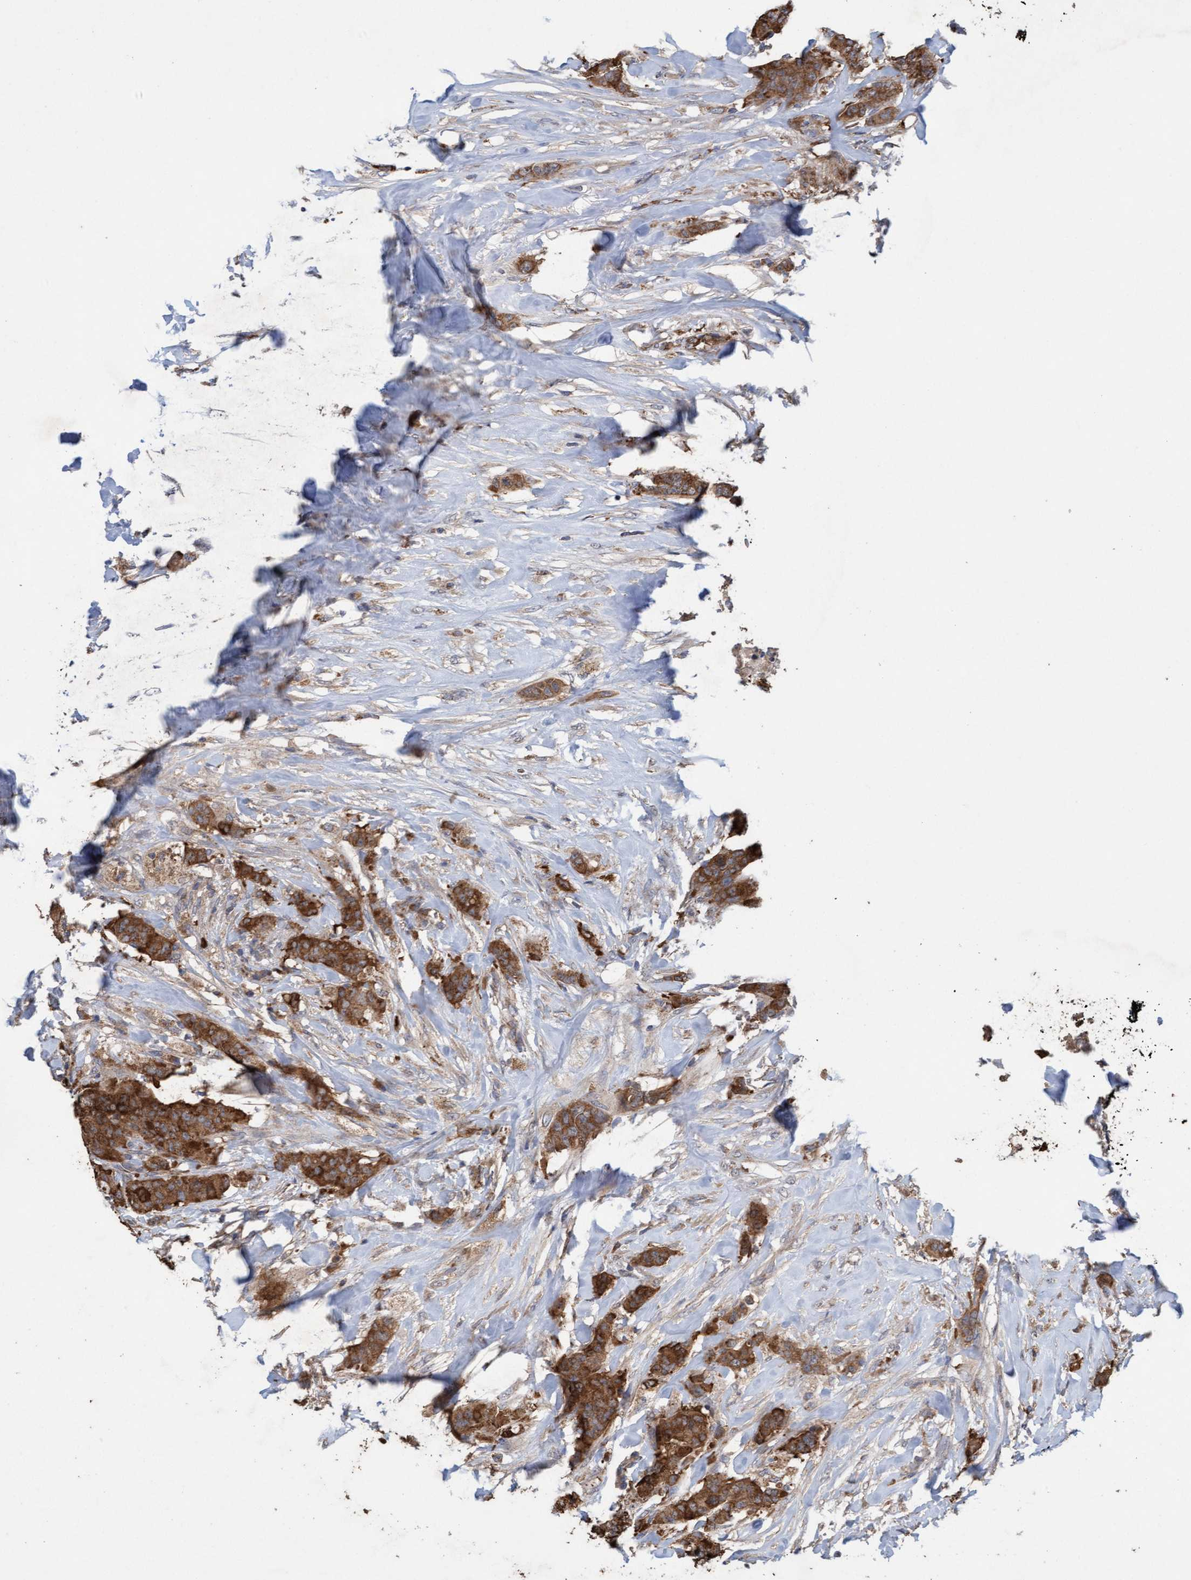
{"staining": {"intensity": "strong", "quantity": ">75%", "location": "cytoplasmic/membranous"}, "tissue": "breast cancer", "cell_type": "Tumor cells", "image_type": "cancer", "snomed": [{"axis": "morphology", "description": "Normal tissue, NOS"}, {"axis": "morphology", "description": "Duct carcinoma"}, {"axis": "topography", "description": "Breast"}], "caption": "This photomicrograph displays breast cancer (intraductal carcinoma) stained with immunohistochemistry to label a protein in brown. The cytoplasmic/membranous of tumor cells show strong positivity for the protein. Nuclei are counter-stained blue.", "gene": "ATPAF2", "patient": {"sex": "female", "age": 40}}